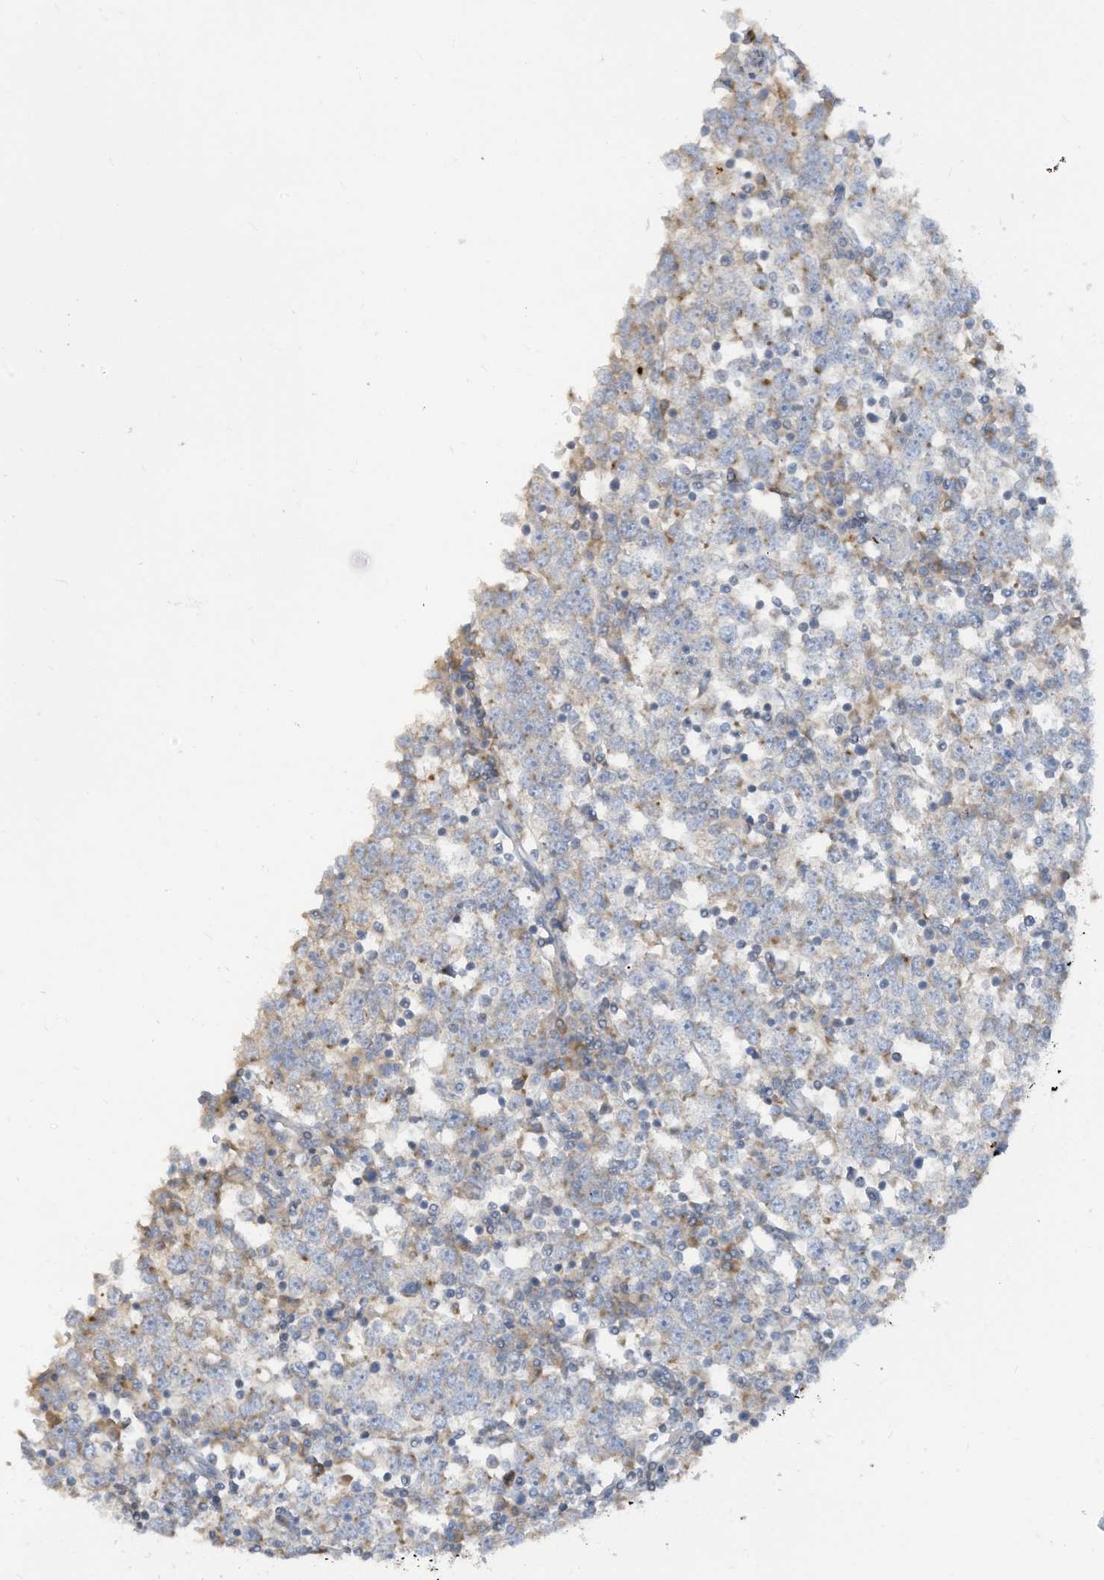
{"staining": {"intensity": "weak", "quantity": "<25%", "location": "cytoplasmic/membranous"}, "tissue": "testis cancer", "cell_type": "Tumor cells", "image_type": "cancer", "snomed": [{"axis": "morphology", "description": "Seminoma, NOS"}, {"axis": "topography", "description": "Testis"}], "caption": "High power microscopy histopathology image of an immunohistochemistry image of testis seminoma, revealing no significant staining in tumor cells.", "gene": "GTPBP2", "patient": {"sex": "male", "age": 65}}